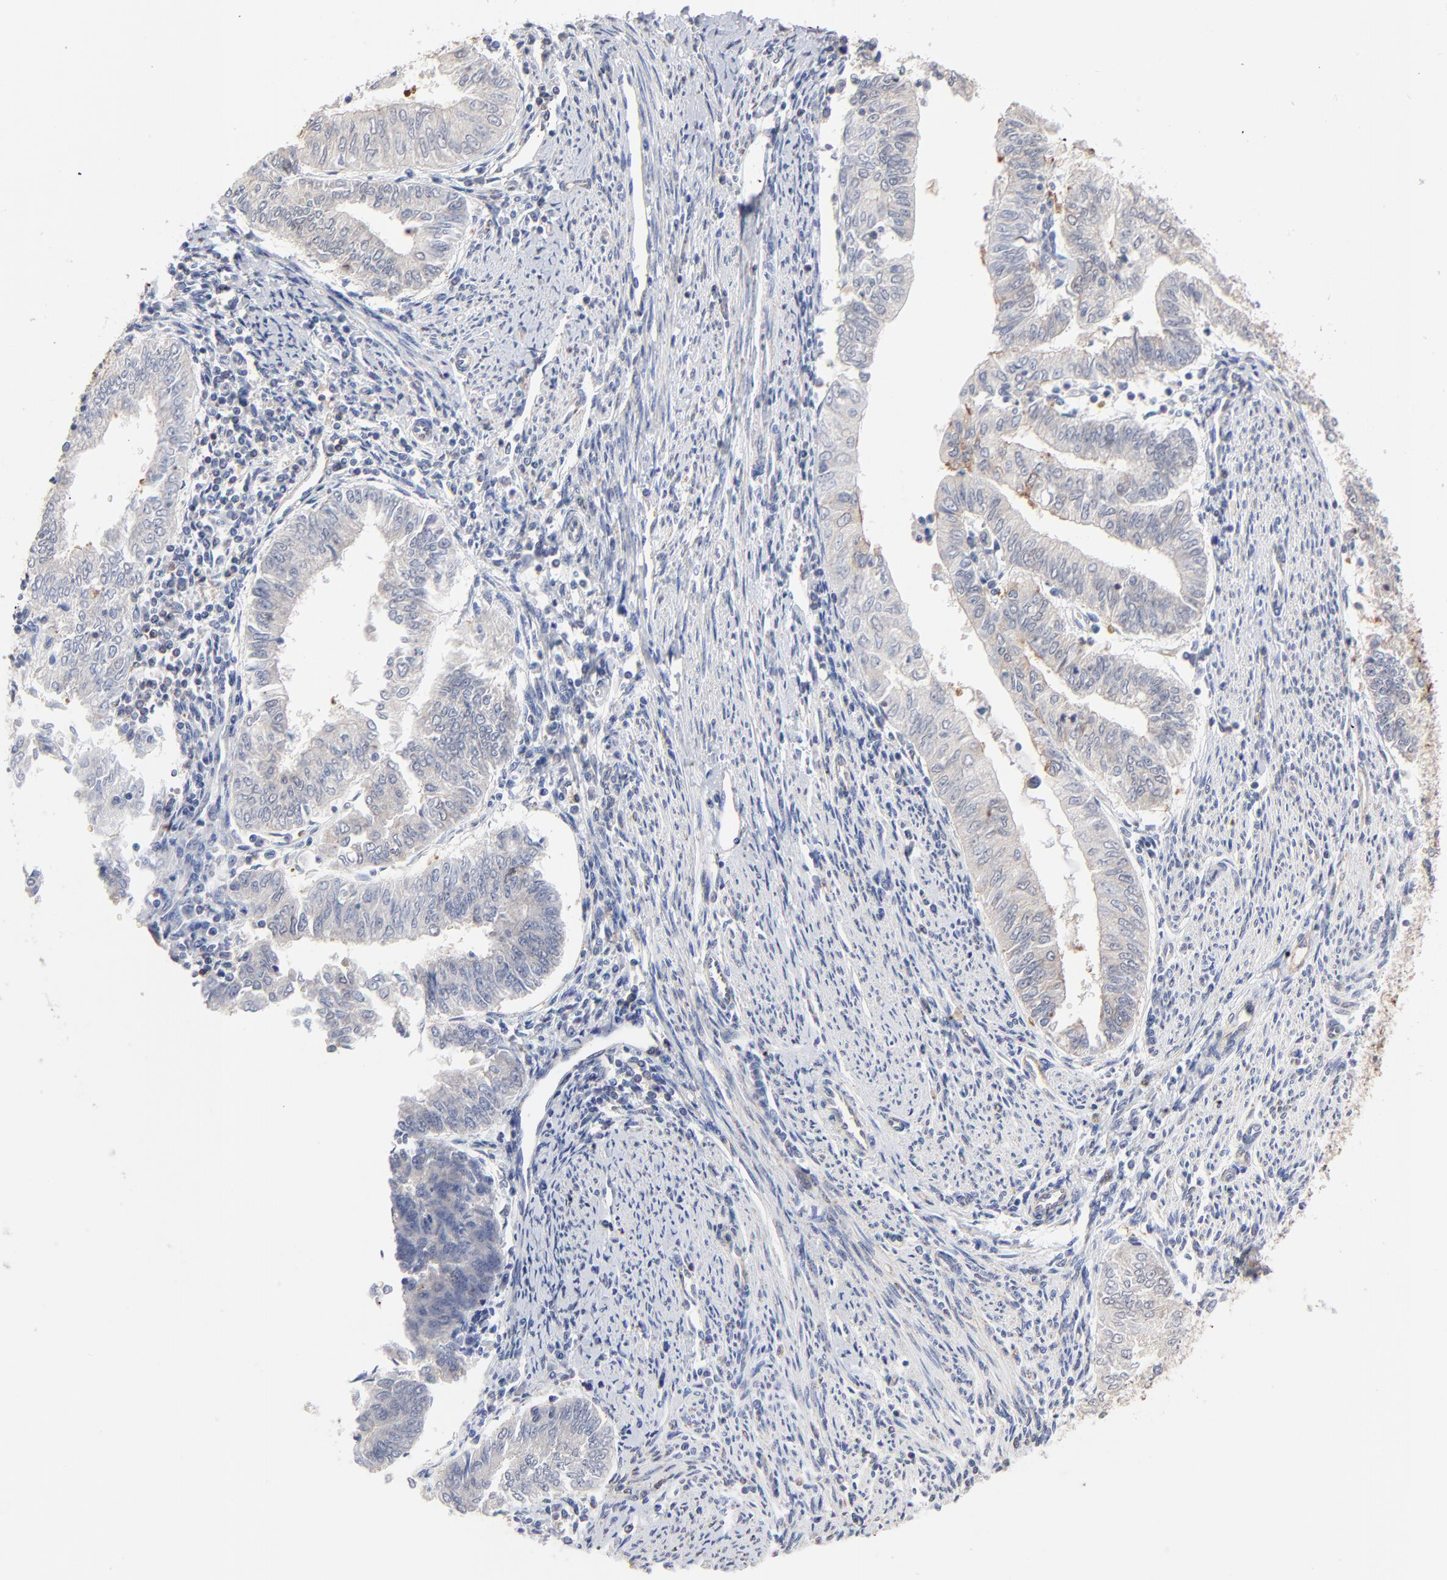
{"staining": {"intensity": "weak", "quantity": ">75%", "location": "cytoplasmic/membranous"}, "tissue": "endometrial cancer", "cell_type": "Tumor cells", "image_type": "cancer", "snomed": [{"axis": "morphology", "description": "Adenocarcinoma, NOS"}, {"axis": "topography", "description": "Endometrium"}], "caption": "Immunohistochemistry histopathology image of human endometrial cancer (adenocarcinoma) stained for a protein (brown), which demonstrates low levels of weak cytoplasmic/membranous positivity in approximately >75% of tumor cells.", "gene": "CD2AP", "patient": {"sex": "female", "age": 66}}